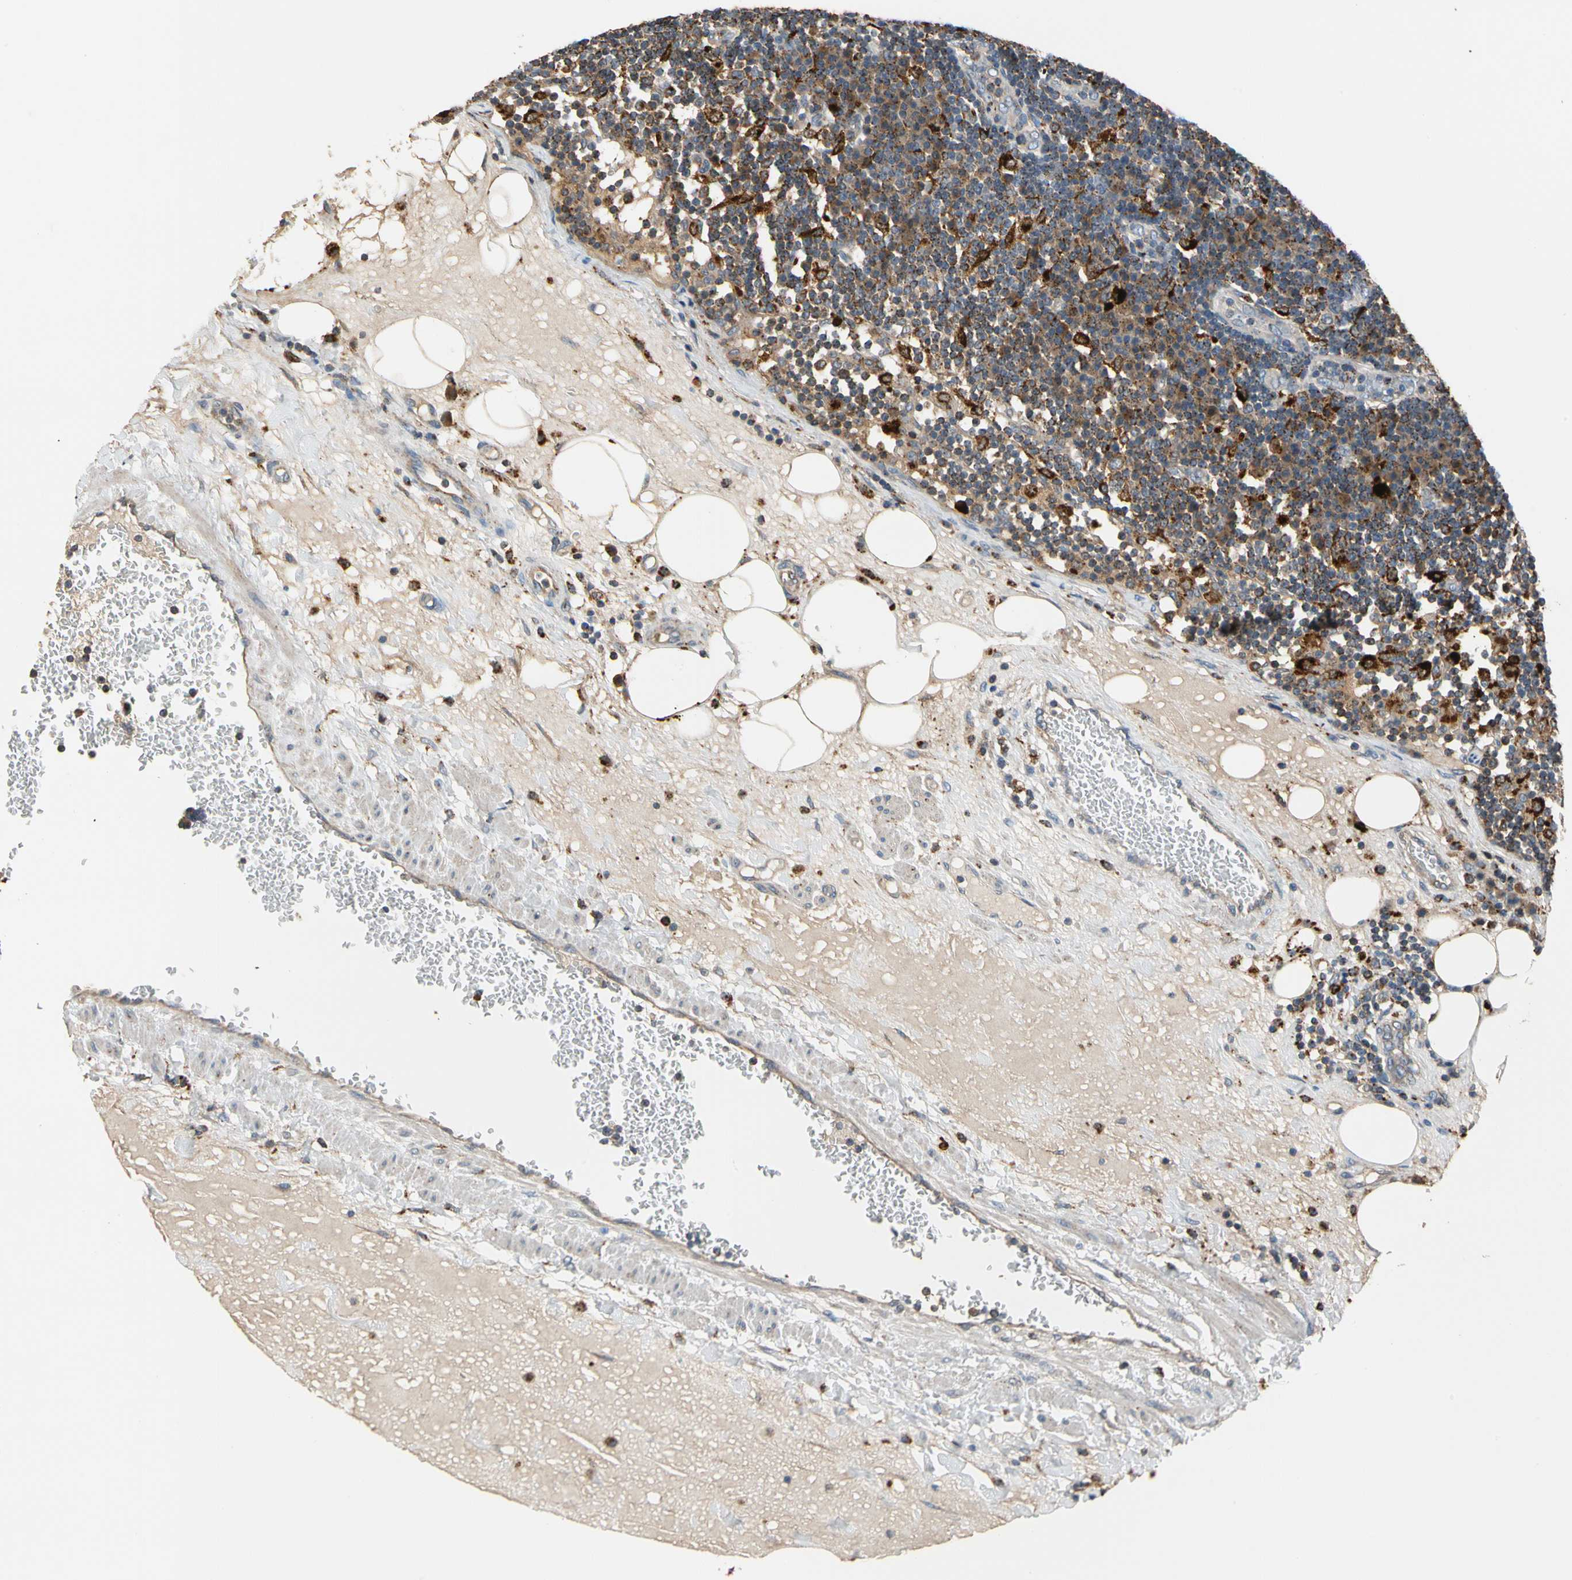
{"staining": {"intensity": "strong", "quantity": ">75%", "location": "cytoplasmic/membranous"}, "tissue": "lymph node", "cell_type": "Germinal center cells", "image_type": "normal", "snomed": [{"axis": "morphology", "description": "Normal tissue, NOS"}, {"axis": "morphology", "description": "Squamous cell carcinoma, metastatic, NOS"}, {"axis": "topography", "description": "Lymph node"}], "caption": "The histopathology image exhibits staining of normal lymph node, revealing strong cytoplasmic/membranous protein expression (brown color) within germinal center cells.", "gene": "GM2A", "patient": {"sex": "female", "age": 53}}